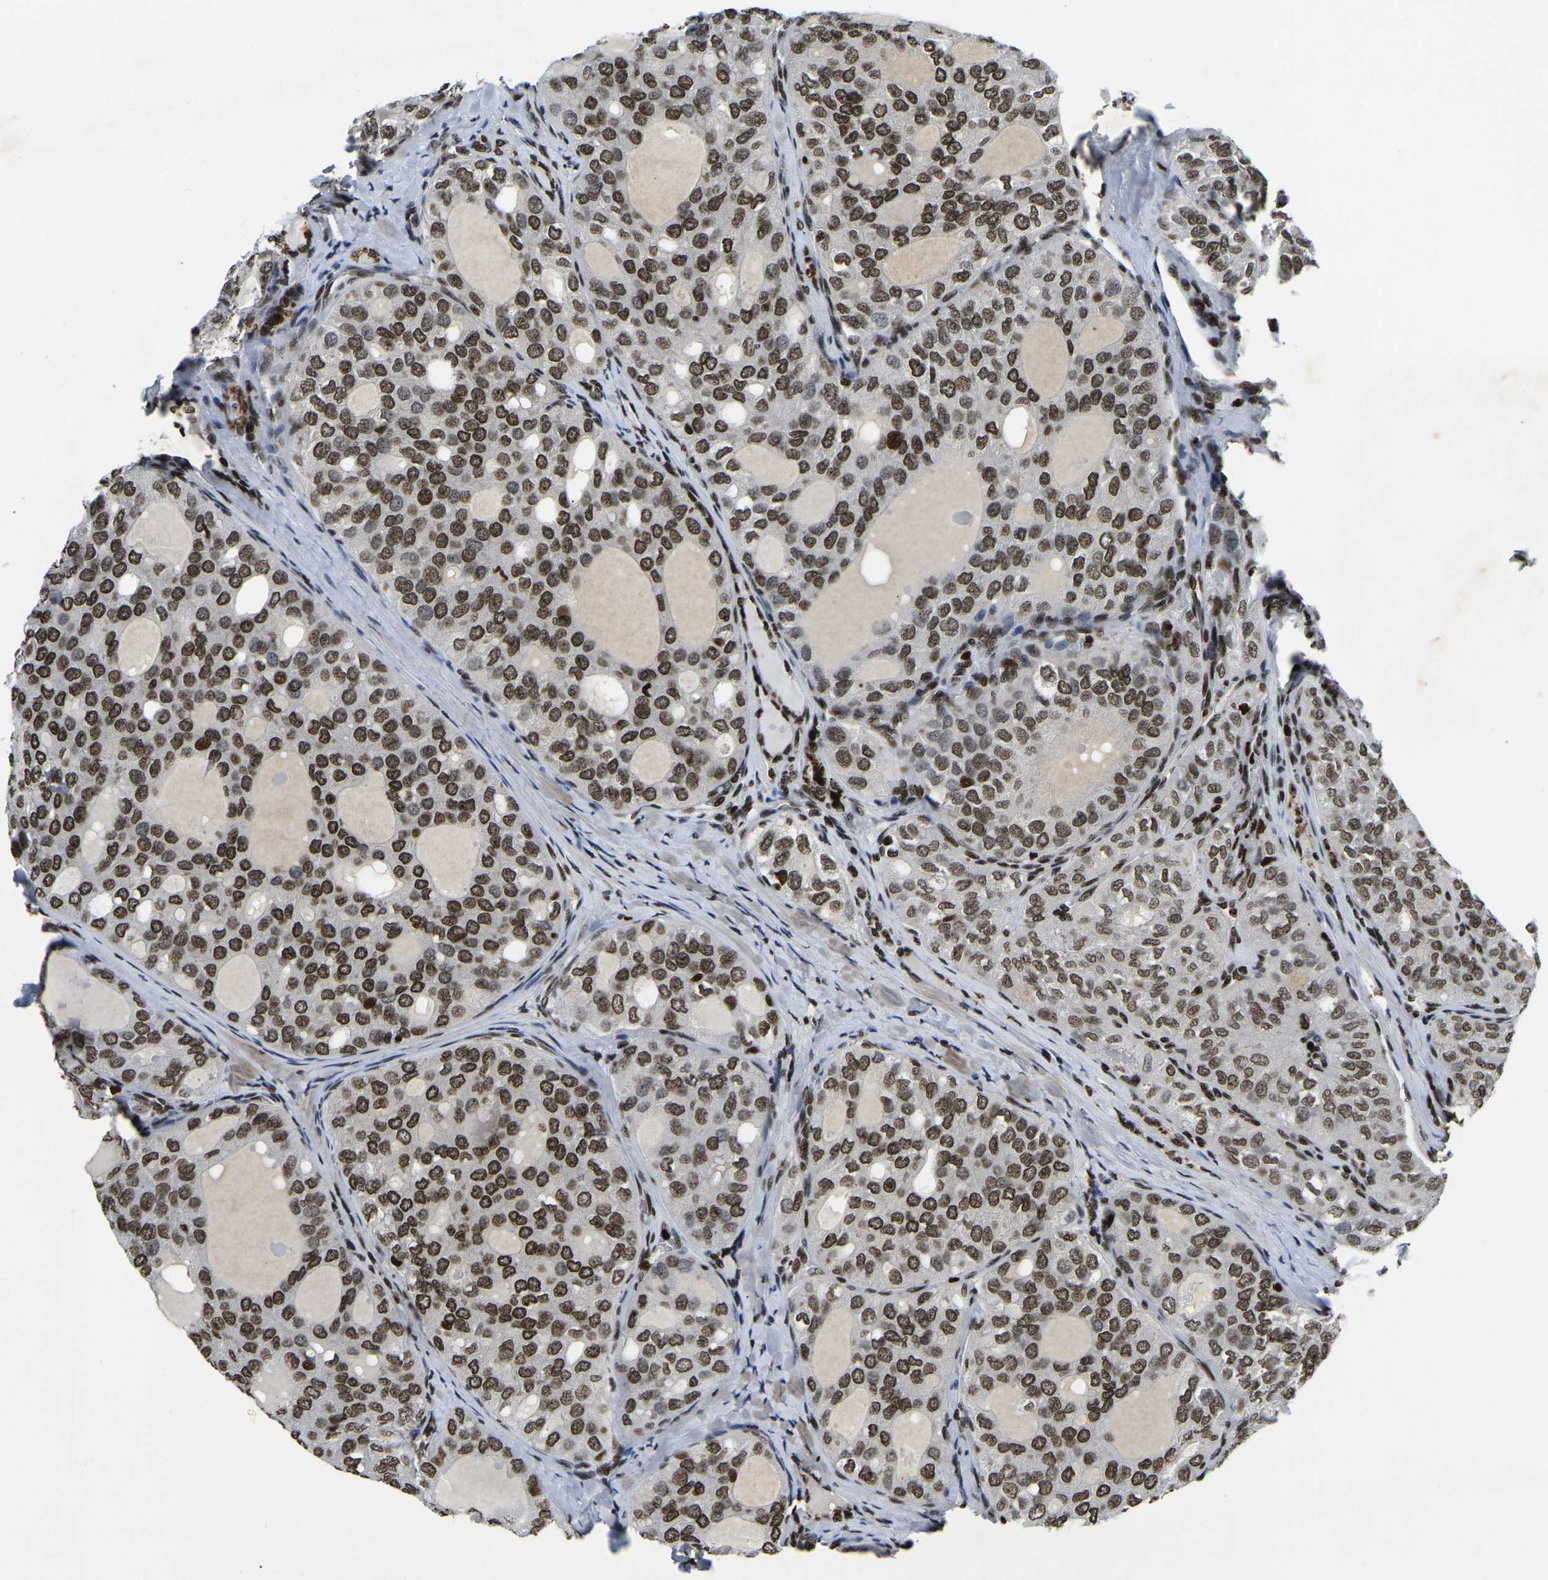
{"staining": {"intensity": "strong", "quantity": ">75%", "location": "nuclear"}, "tissue": "thyroid cancer", "cell_type": "Tumor cells", "image_type": "cancer", "snomed": [{"axis": "morphology", "description": "Follicular adenoma carcinoma, NOS"}, {"axis": "topography", "description": "Thyroid gland"}], "caption": "Thyroid cancer (follicular adenoma carcinoma) stained with immunohistochemistry (IHC) displays strong nuclear expression in approximately >75% of tumor cells.", "gene": "LRRC61", "patient": {"sex": "male", "age": 75}}